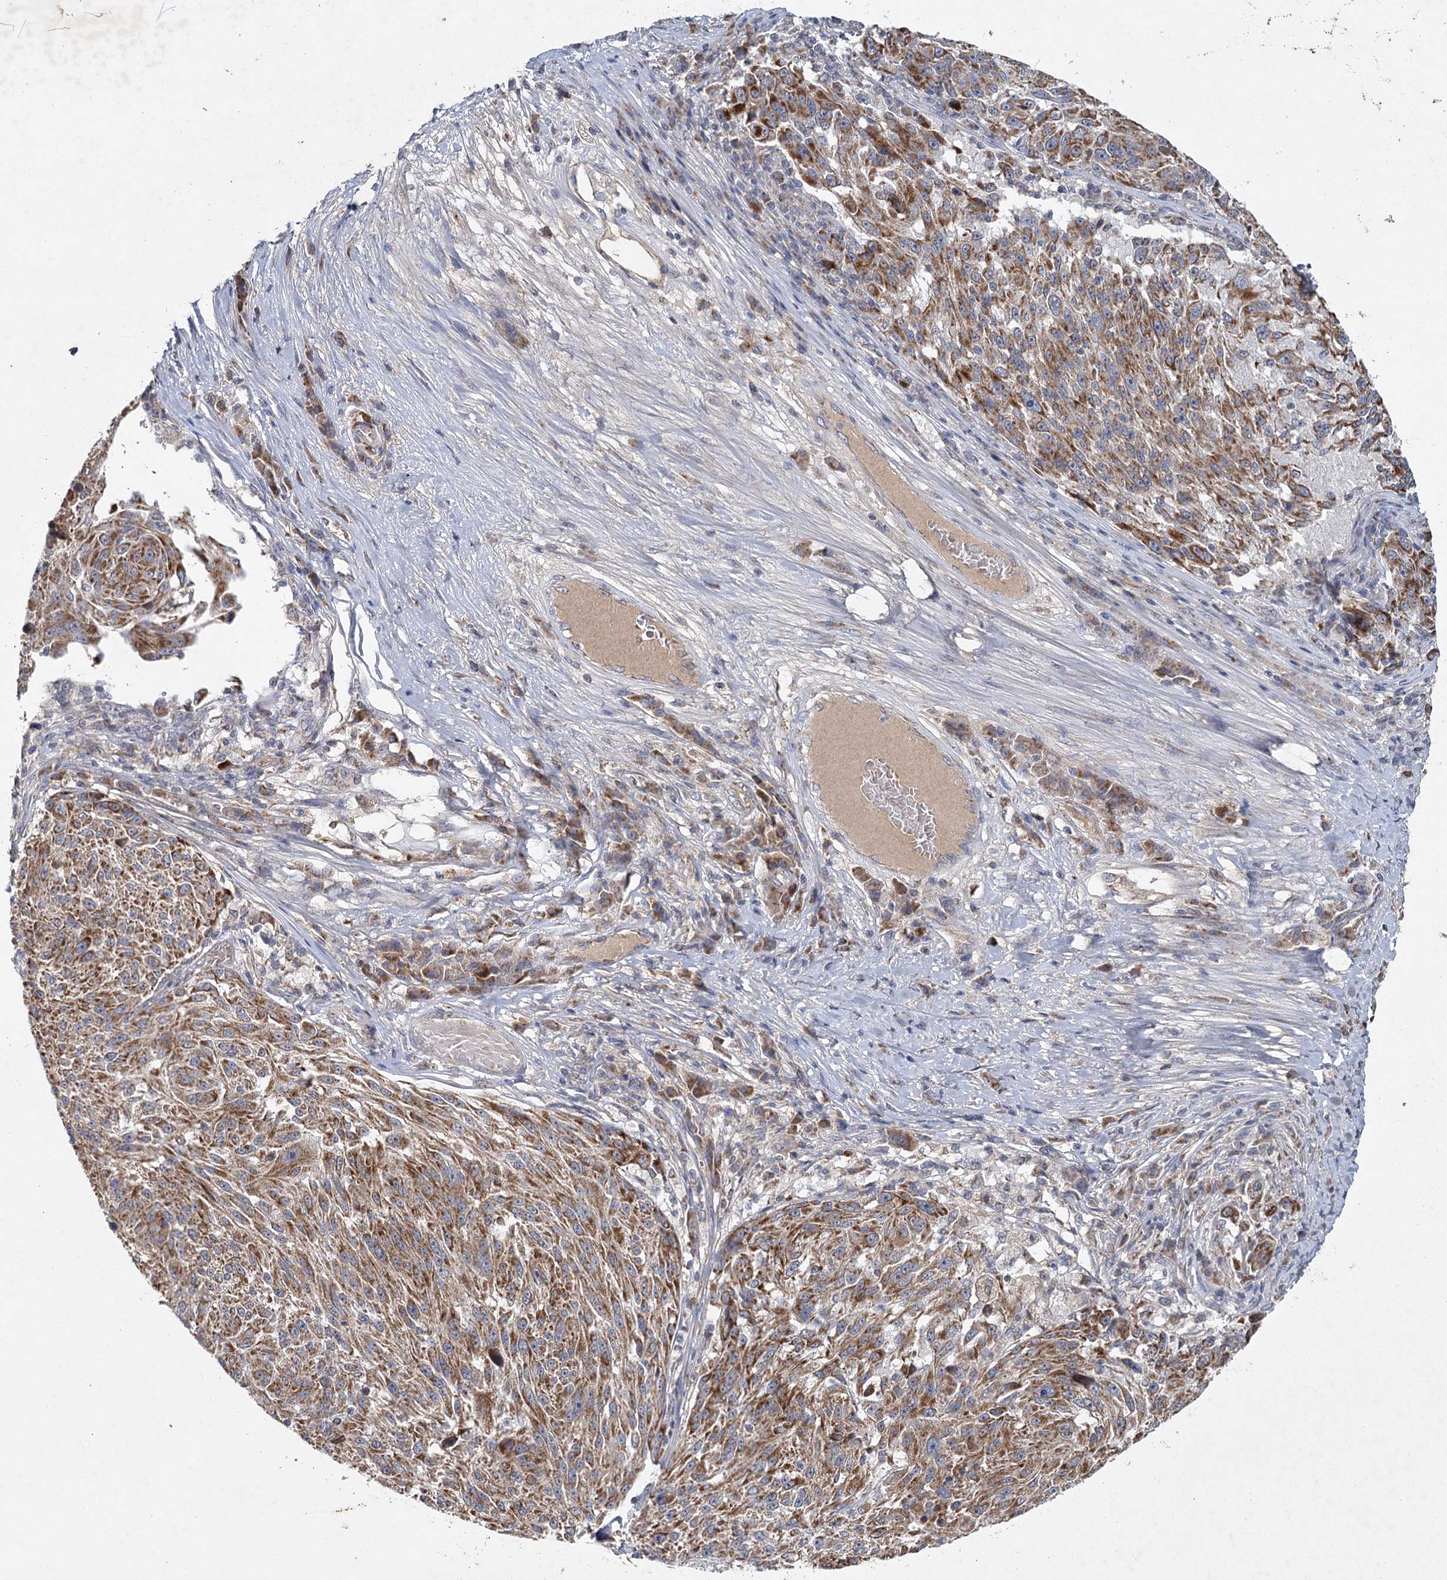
{"staining": {"intensity": "strong", "quantity": ">75%", "location": "cytoplasmic/membranous"}, "tissue": "melanoma", "cell_type": "Tumor cells", "image_type": "cancer", "snomed": [{"axis": "morphology", "description": "Malignant melanoma, NOS"}, {"axis": "topography", "description": "Skin"}], "caption": "High-power microscopy captured an immunohistochemistry micrograph of malignant melanoma, revealing strong cytoplasmic/membranous staining in about >75% of tumor cells.", "gene": "MRPL44", "patient": {"sex": "male", "age": 53}}